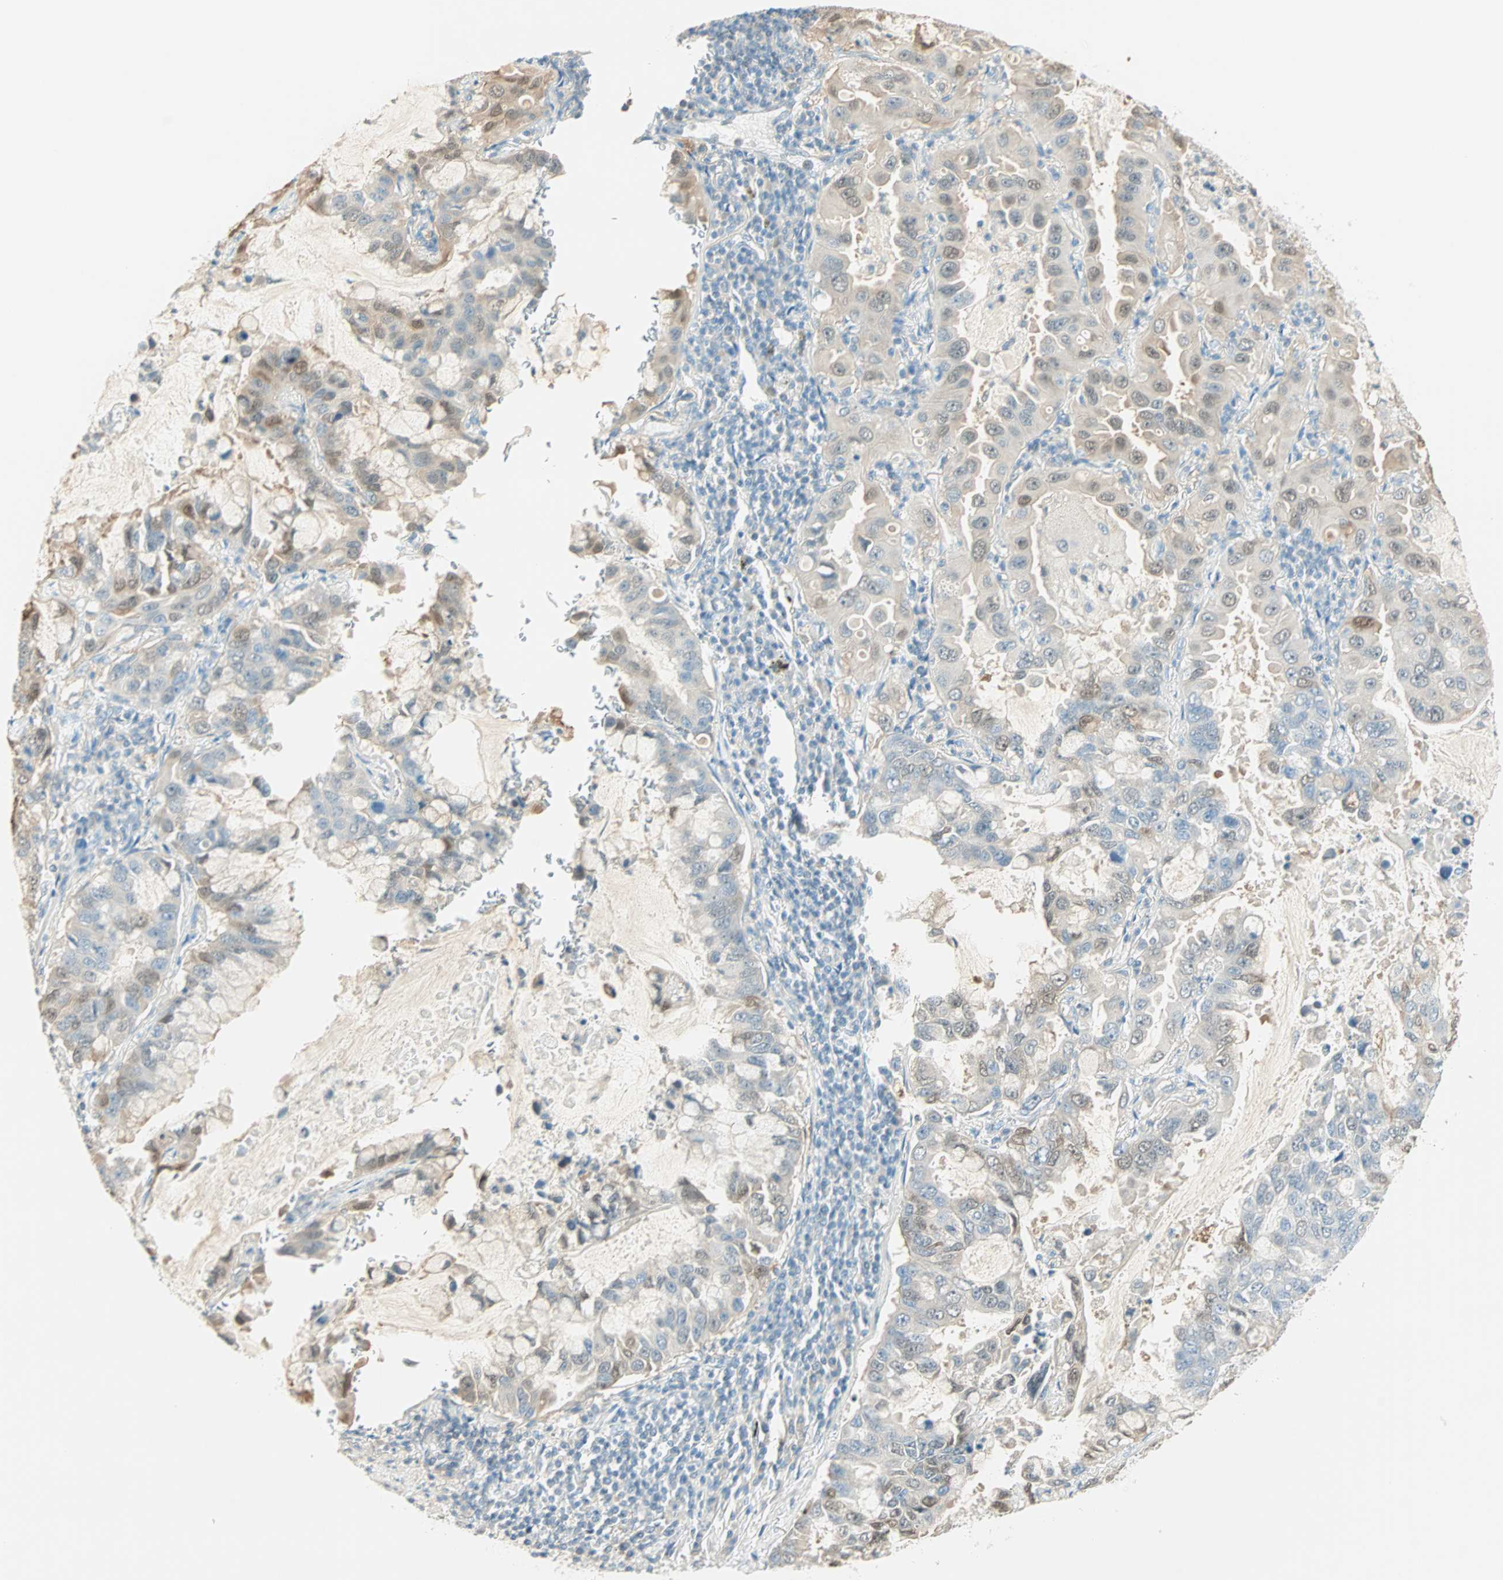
{"staining": {"intensity": "moderate", "quantity": "25%-75%", "location": "cytoplasmic/membranous,nuclear"}, "tissue": "lung cancer", "cell_type": "Tumor cells", "image_type": "cancer", "snomed": [{"axis": "morphology", "description": "Adenocarcinoma, NOS"}, {"axis": "topography", "description": "Lung"}], "caption": "This is an image of IHC staining of lung cancer, which shows moderate expression in the cytoplasmic/membranous and nuclear of tumor cells.", "gene": "S100A1", "patient": {"sex": "male", "age": 64}}